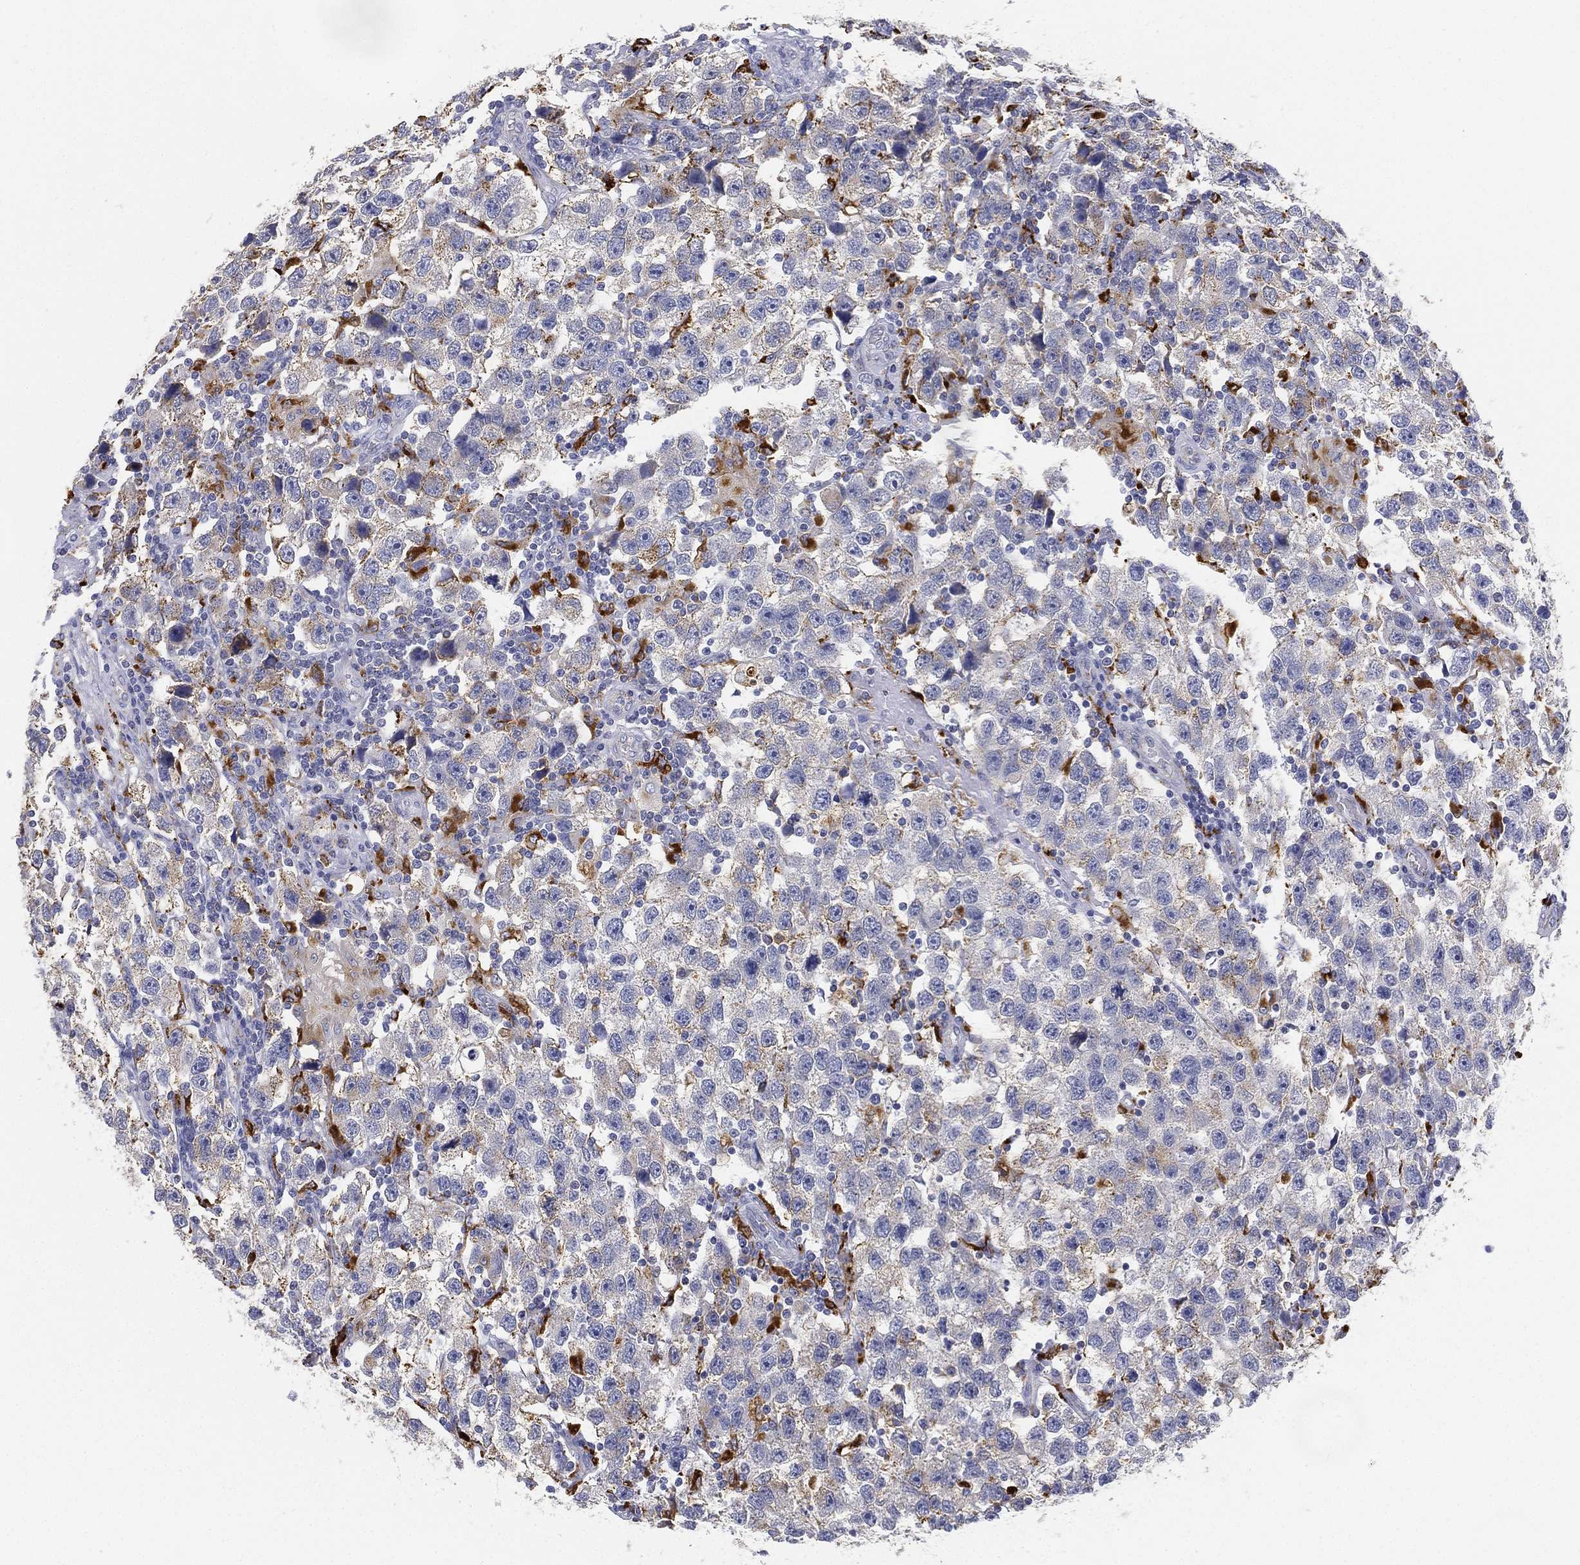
{"staining": {"intensity": "weak", "quantity": "25%-75%", "location": "cytoplasmic/membranous"}, "tissue": "testis cancer", "cell_type": "Tumor cells", "image_type": "cancer", "snomed": [{"axis": "morphology", "description": "Seminoma, NOS"}, {"axis": "topography", "description": "Testis"}], "caption": "Immunohistochemical staining of human testis seminoma reveals low levels of weak cytoplasmic/membranous protein staining in about 25%-75% of tumor cells.", "gene": "NPC2", "patient": {"sex": "male", "age": 26}}